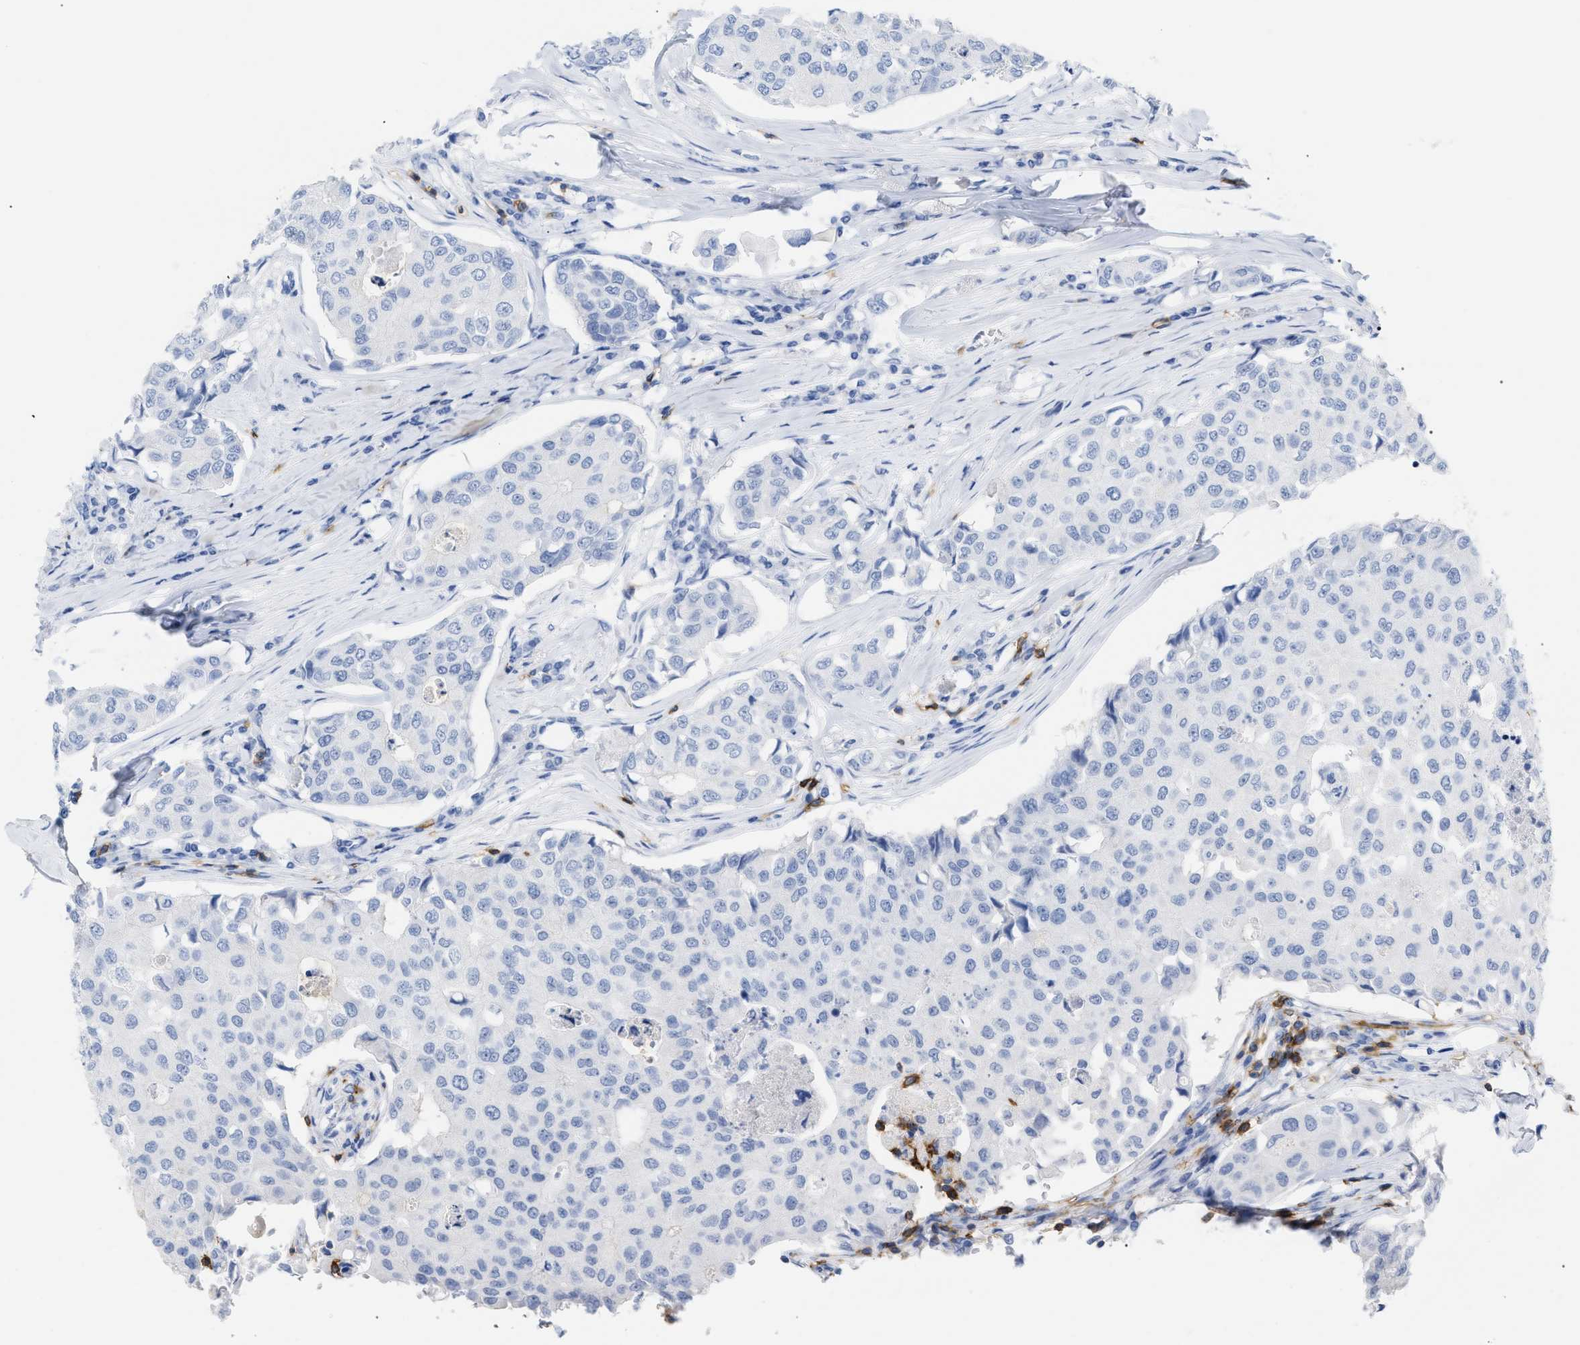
{"staining": {"intensity": "negative", "quantity": "none", "location": "none"}, "tissue": "breast cancer", "cell_type": "Tumor cells", "image_type": "cancer", "snomed": [{"axis": "morphology", "description": "Duct carcinoma"}, {"axis": "topography", "description": "Breast"}], "caption": "A high-resolution histopathology image shows IHC staining of breast cancer, which shows no significant expression in tumor cells. Brightfield microscopy of immunohistochemistry (IHC) stained with DAB (3,3'-diaminobenzidine) (brown) and hematoxylin (blue), captured at high magnification.", "gene": "CD5", "patient": {"sex": "female", "age": 80}}